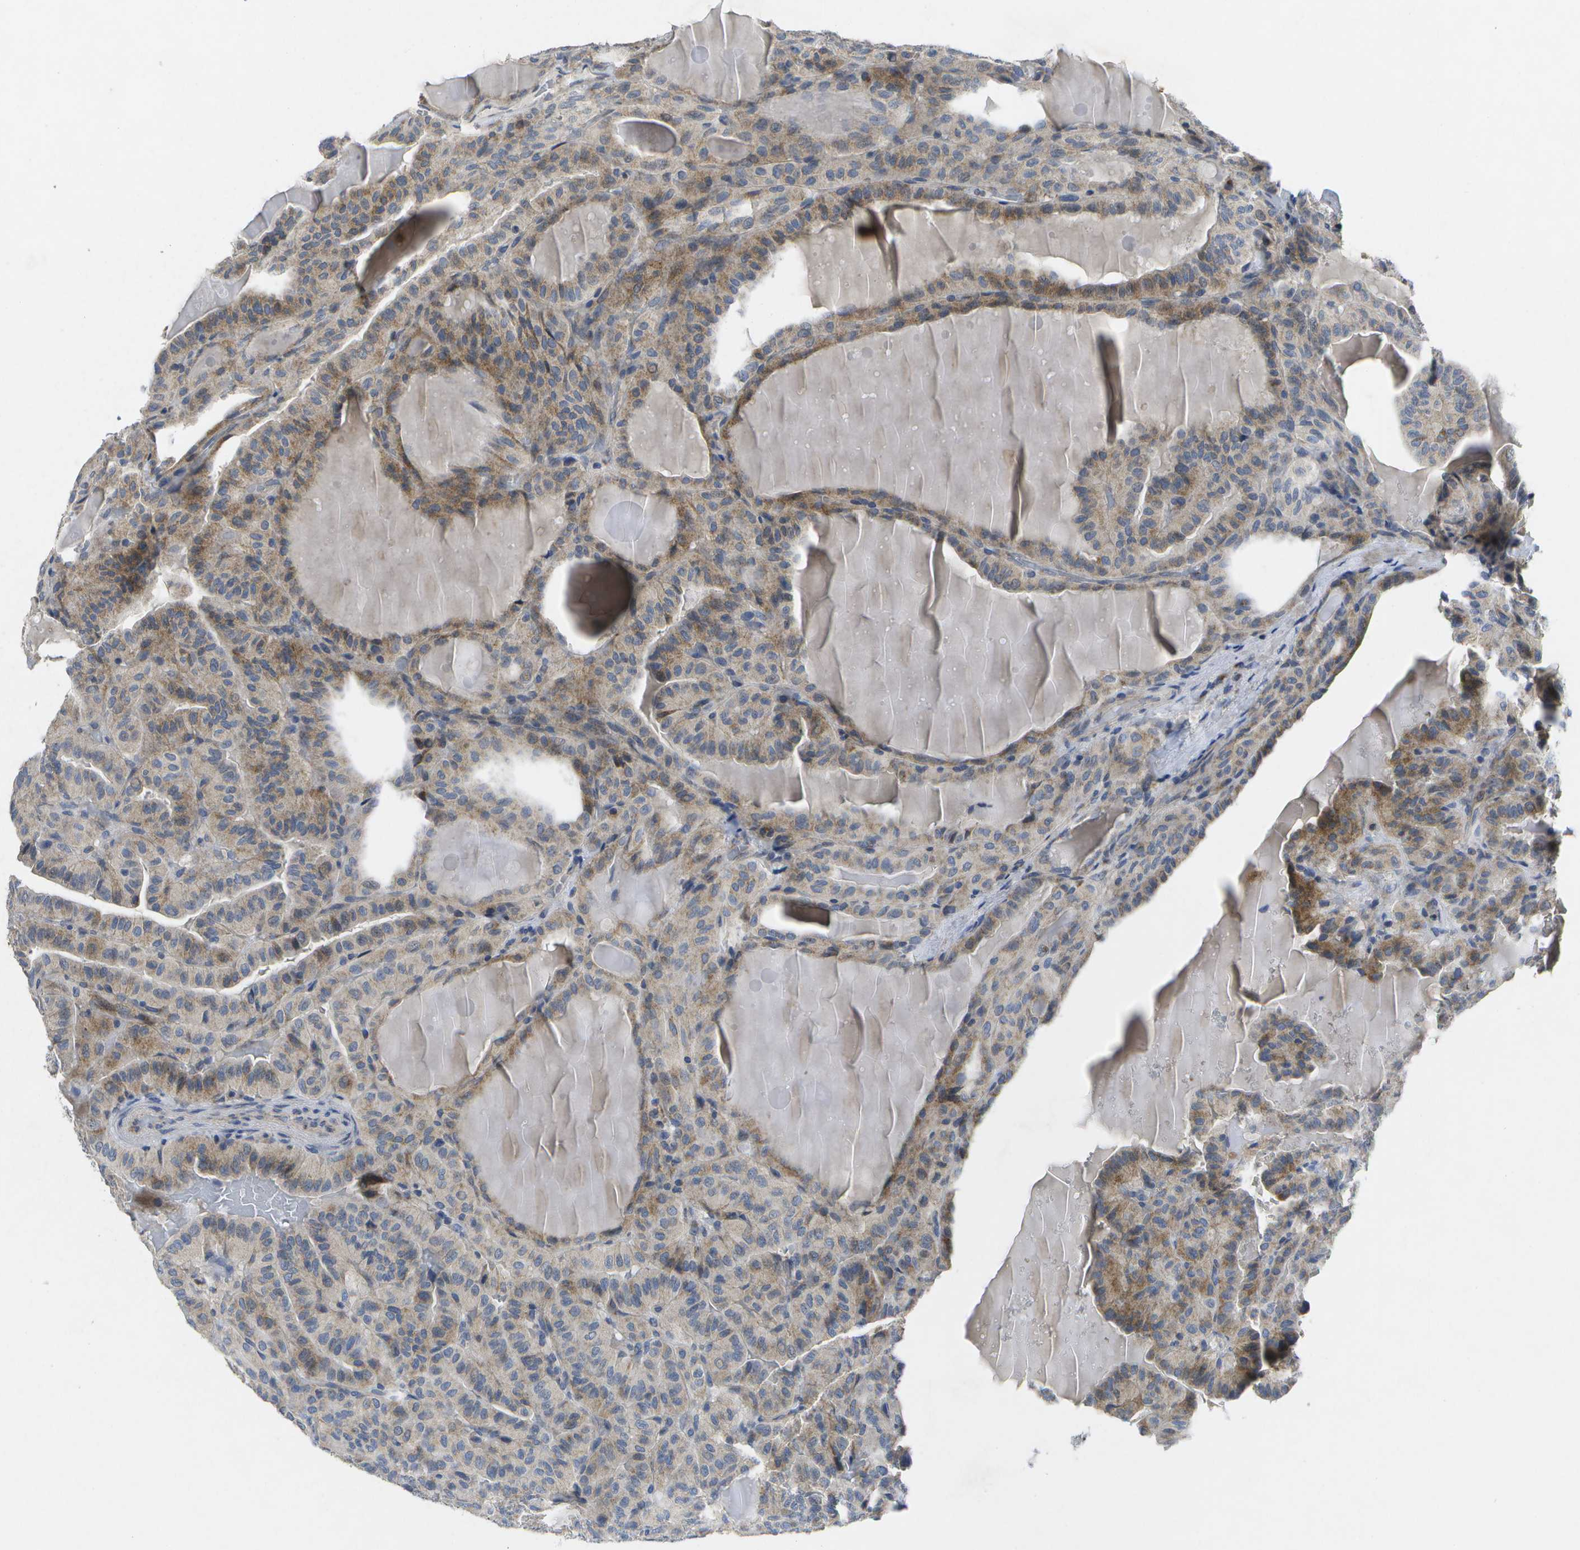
{"staining": {"intensity": "moderate", "quantity": "25%-75%", "location": "cytoplasmic/membranous"}, "tissue": "thyroid cancer", "cell_type": "Tumor cells", "image_type": "cancer", "snomed": [{"axis": "morphology", "description": "Papillary adenocarcinoma, NOS"}, {"axis": "topography", "description": "Thyroid gland"}], "caption": "Immunohistochemistry (IHC) (DAB (3,3'-diaminobenzidine)) staining of human thyroid cancer (papillary adenocarcinoma) displays moderate cytoplasmic/membranous protein positivity in approximately 25%-75% of tumor cells.", "gene": "KDELR1", "patient": {"sex": "male", "age": 77}}